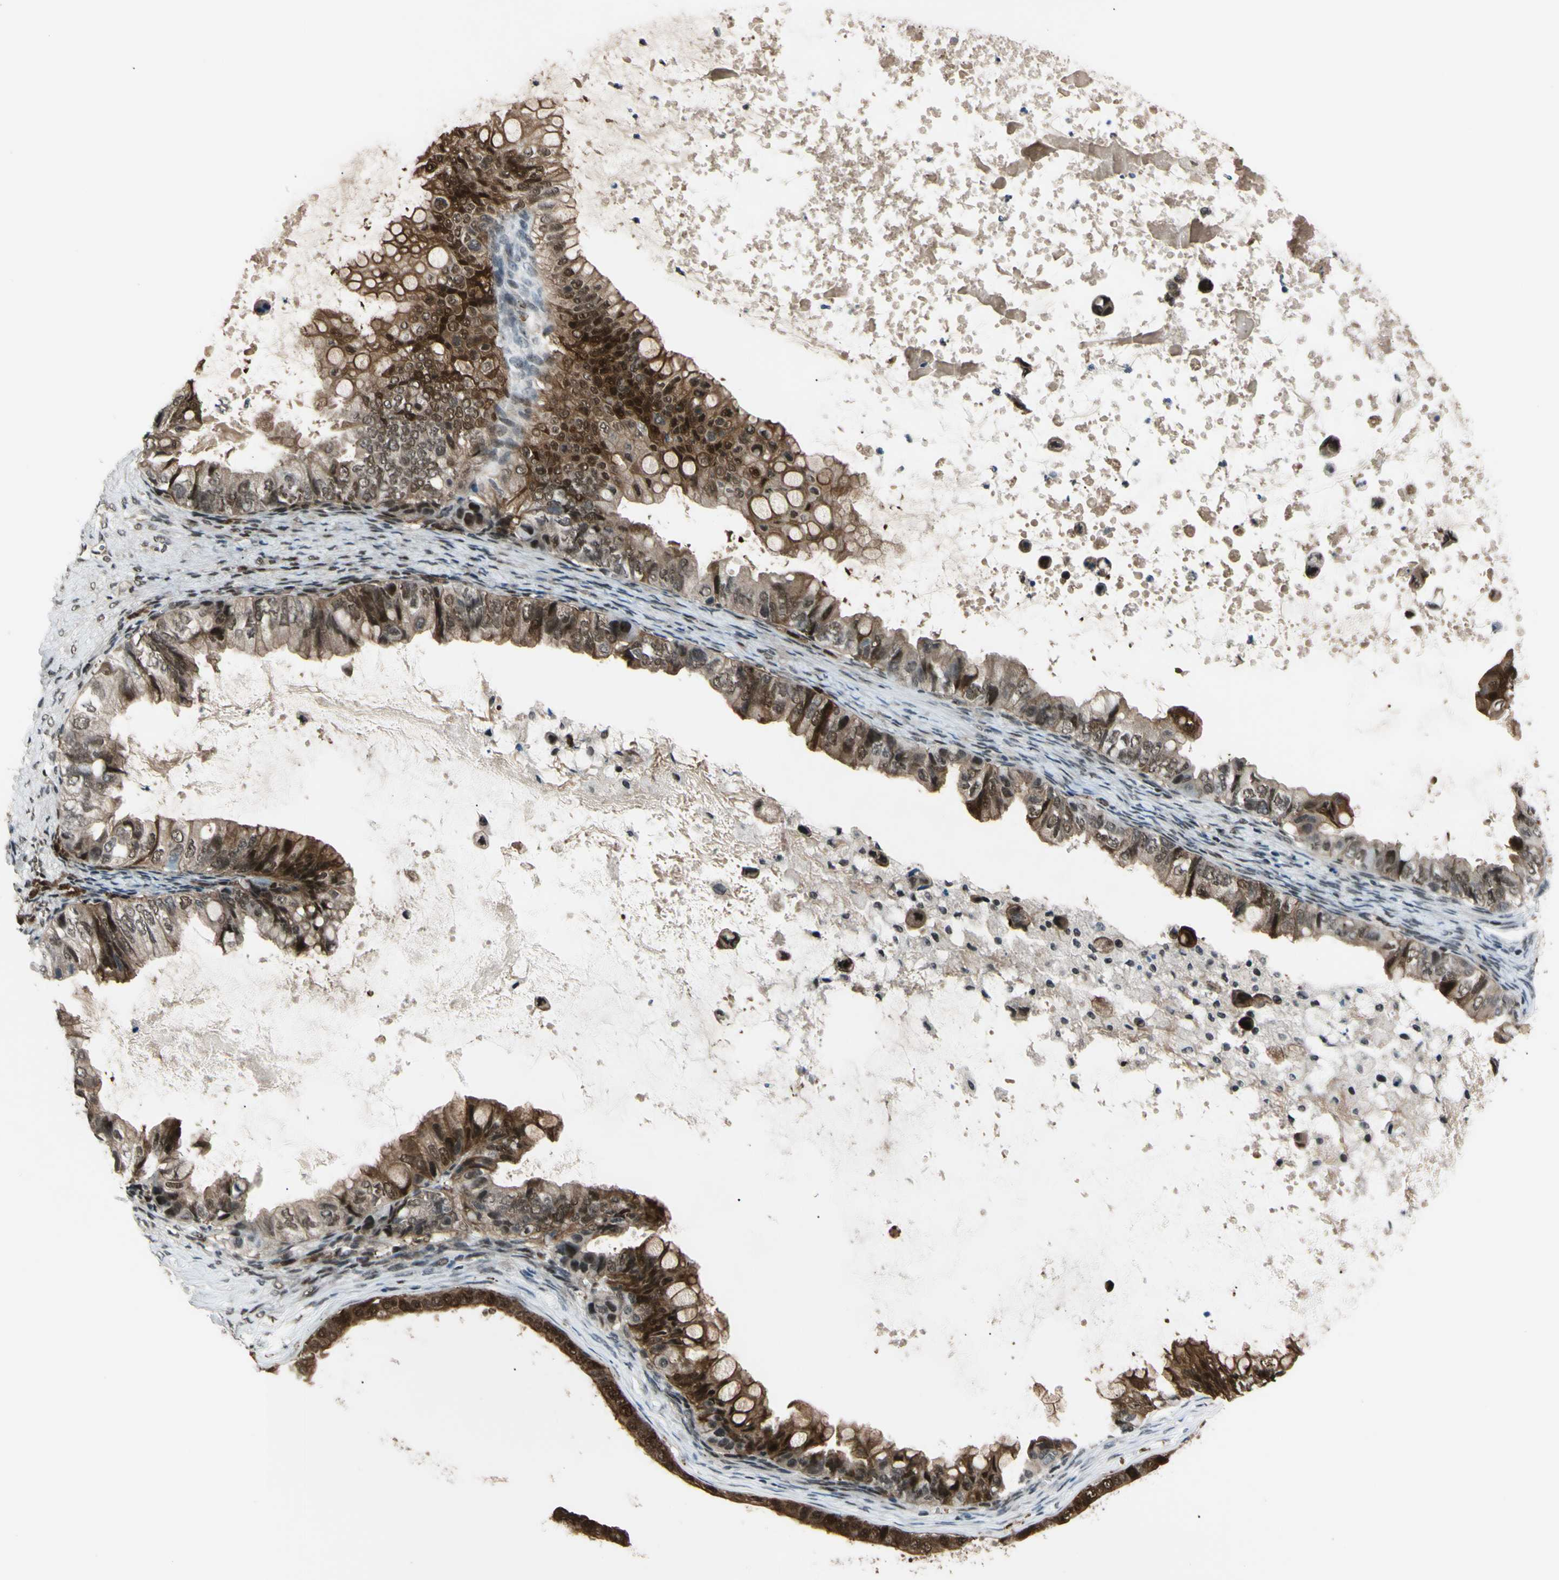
{"staining": {"intensity": "strong", "quantity": "25%-75%", "location": "cytoplasmic/membranous,nuclear"}, "tissue": "ovarian cancer", "cell_type": "Tumor cells", "image_type": "cancer", "snomed": [{"axis": "morphology", "description": "Cystadenocarcinoma, mucinous, NOS"}, {"axis": "topography", "description": "Ovary"}], "caption": "Strong cytoplasmic/membranous and nuclear positivity for a protein is seen in about 25%-75% of tumor cells of ovarian mucinous cystadenocarcinoma using immunohistochemistry (IHC).", "gene": "THAP12", "patient": {"sex": "female", "age": 80}}